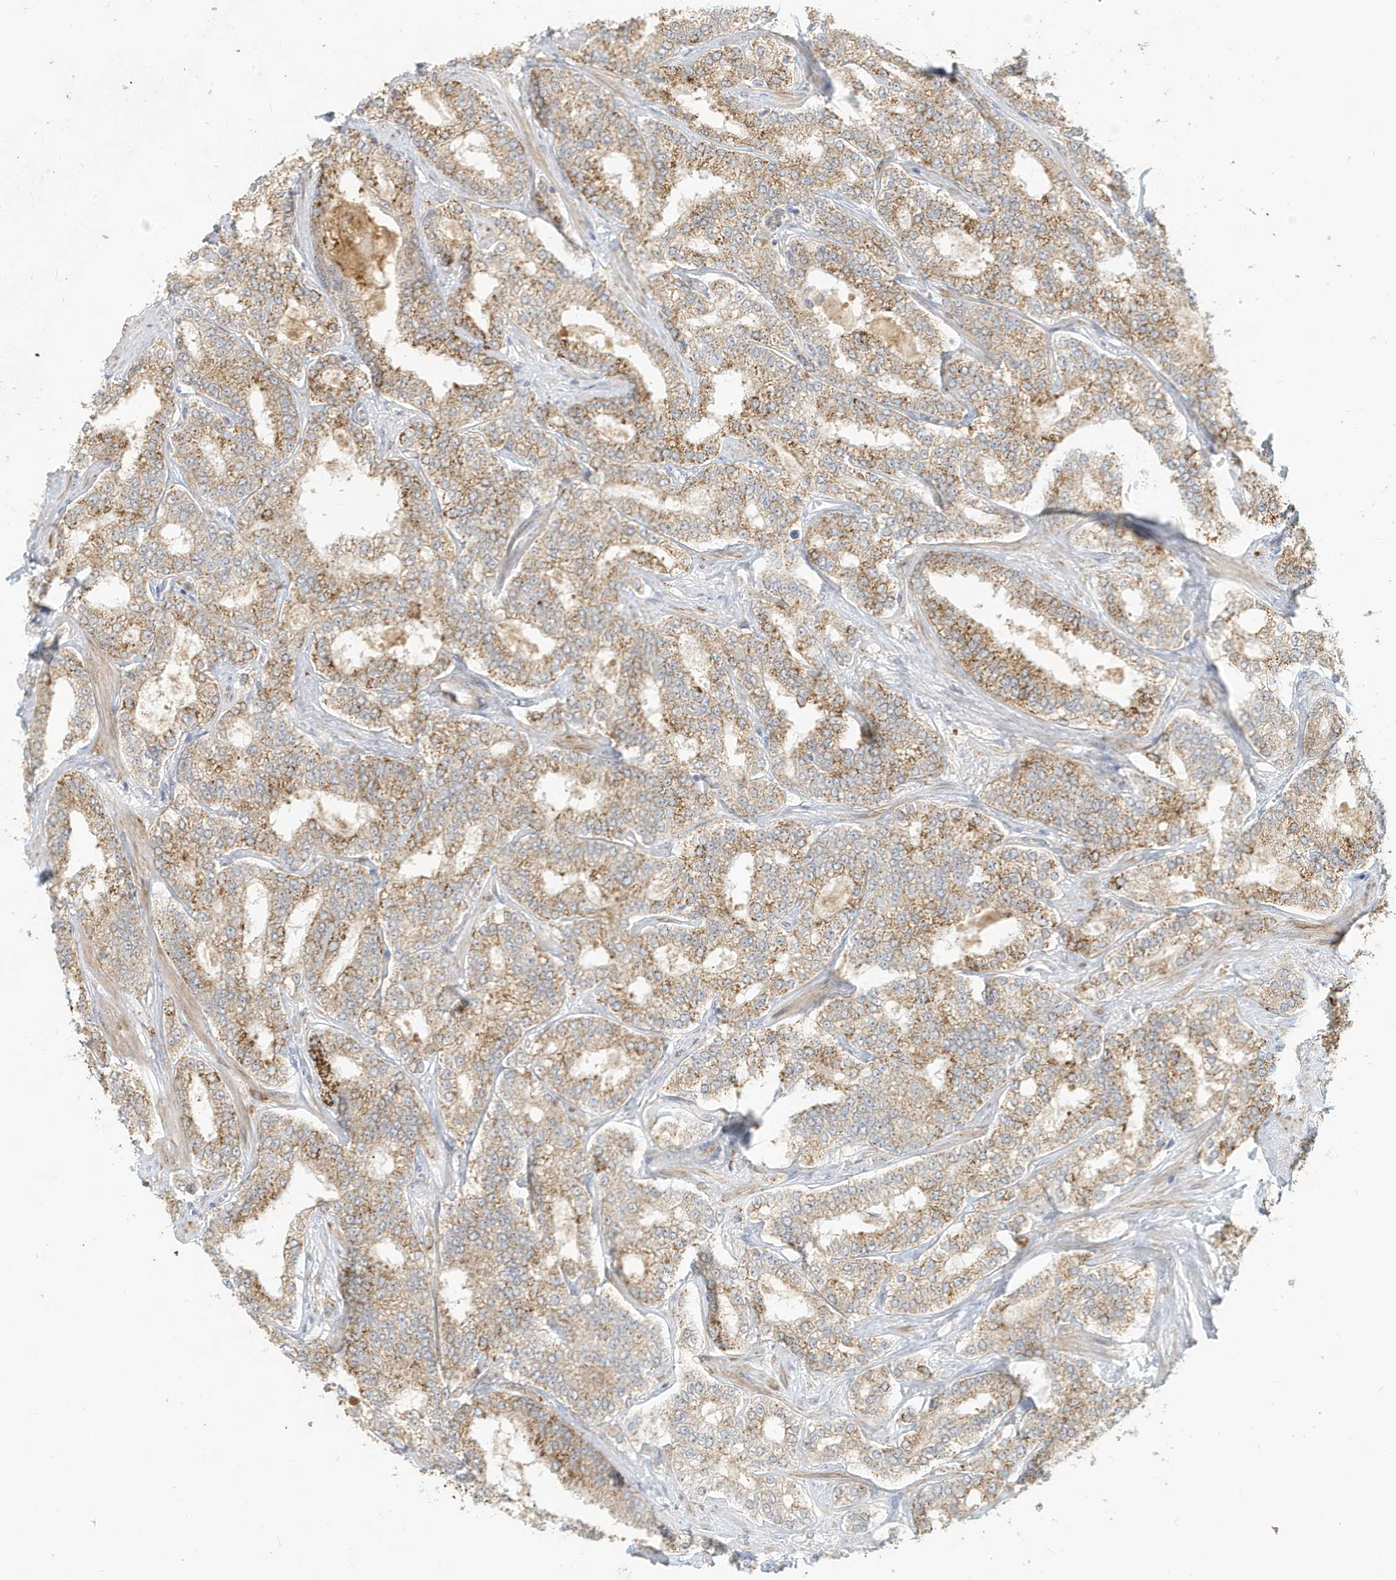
{"staining": {"intensity": "moderate", "quantity": ">75%", "location": "cytoplasmic/membranous"}, "tissue": "prostate cancer", "cell_type": "Tumor cells", "image_type": "cancer", "snomed": [{"axis": "morphology", "description": "Normal tissue, NOS"}, {"axis": "morphology", "description": "Adenocarcinoma, High grade"}, {"axis": "topography", "description": "Prostate"}], "caption": "This is an image of immunohistochemistry (IHC) staining of prostate cancer, which shows moderate expression in the cytoplasmic/membranous of tumor cells.", "gene": "MCOLN1", "patient": {"sex": "male", "age": 83}}